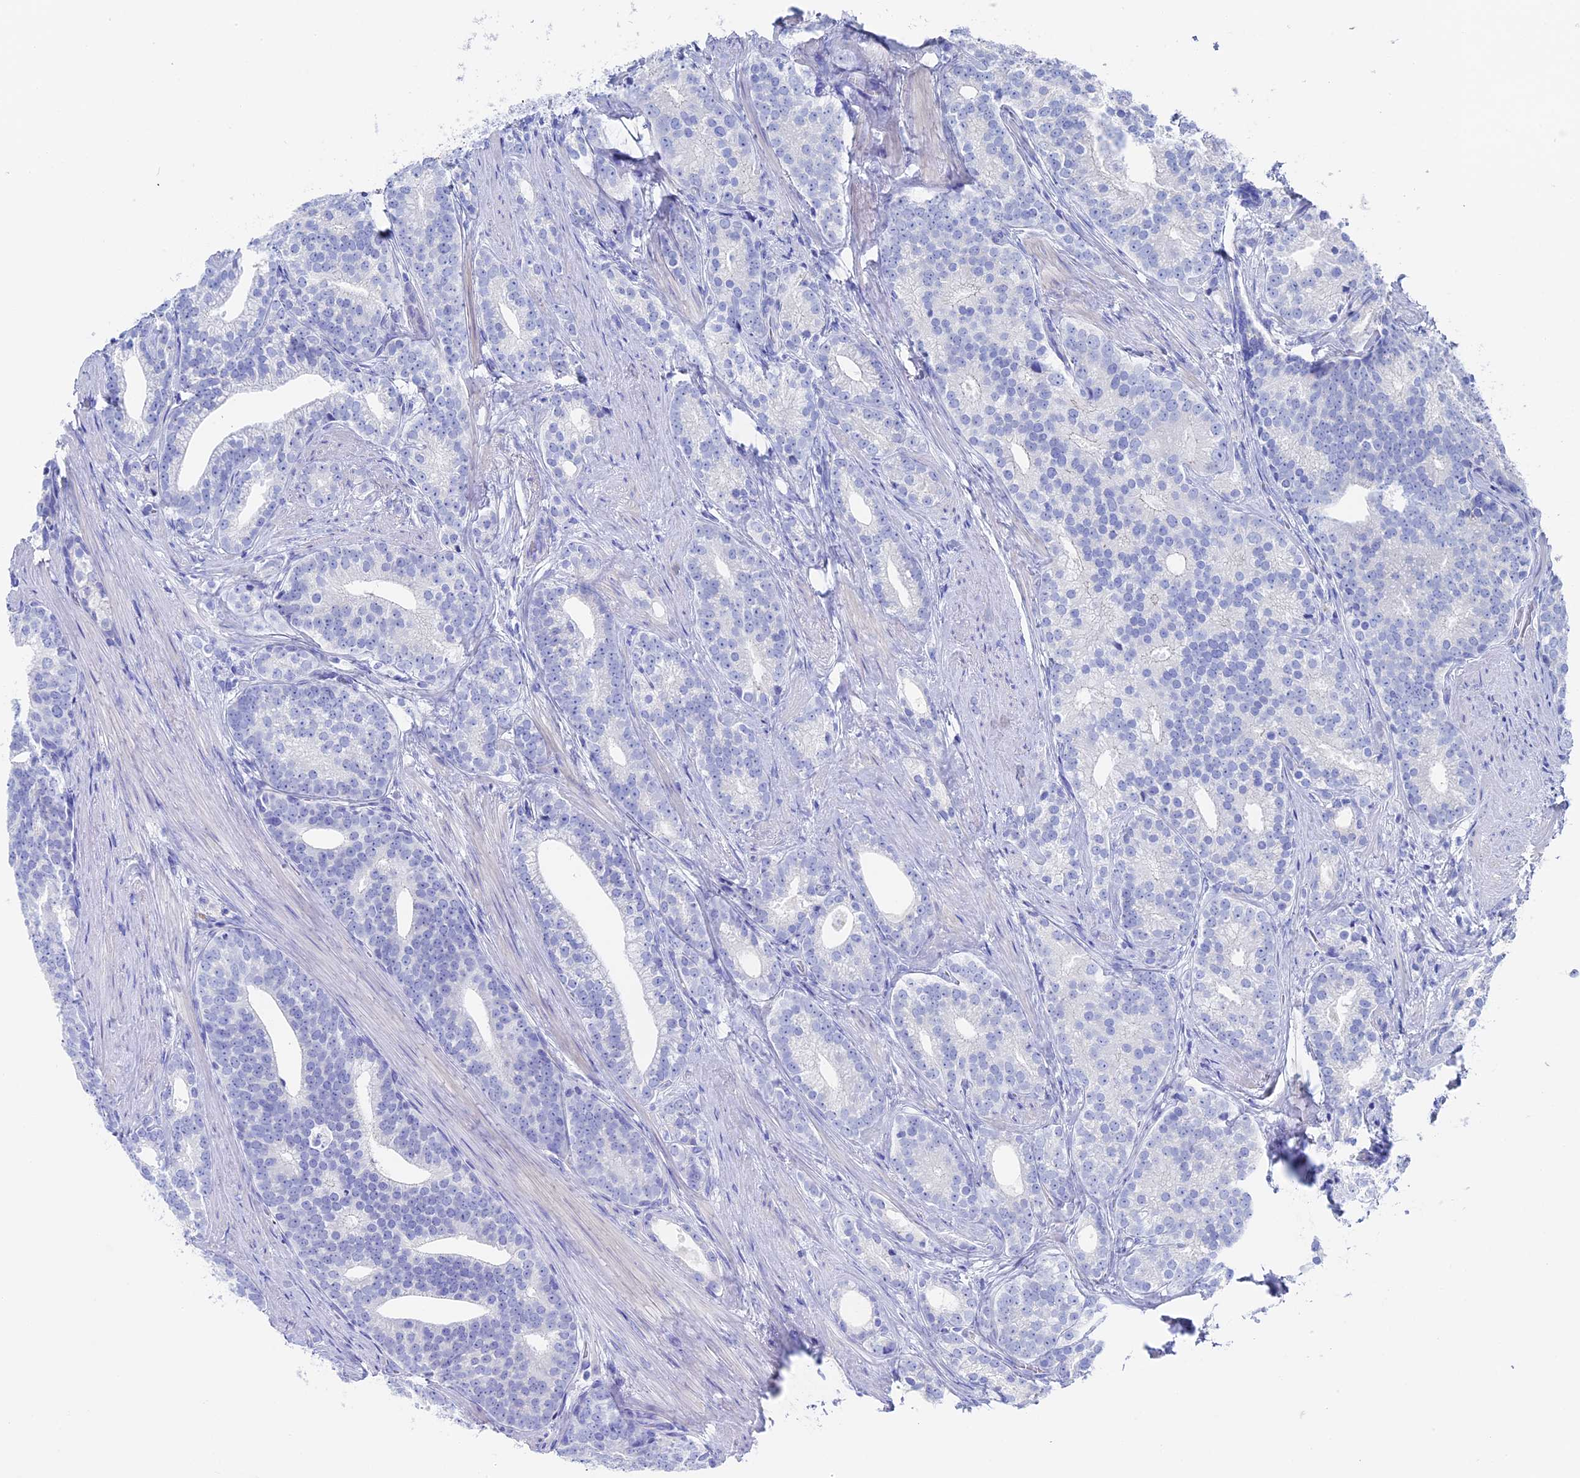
{"staining": {"intensity": "negative", "quantity": "none", "location": "none"}, "tissue": "prostate cancer", "cell_type": "Tumor cells", "image_type": "cancer", "snomed": [{"axis": "morphology", "description": "Adenocarcinoma, Low grade"}, {"axis": "topography", "description": "Prostate"}], "caption": "Prostate cancer stained for a protein using immunohistochemistry exhibits no expression tumor cells.", "gene": "UNC119", "patient": {"sex": "male", "age": 71}}